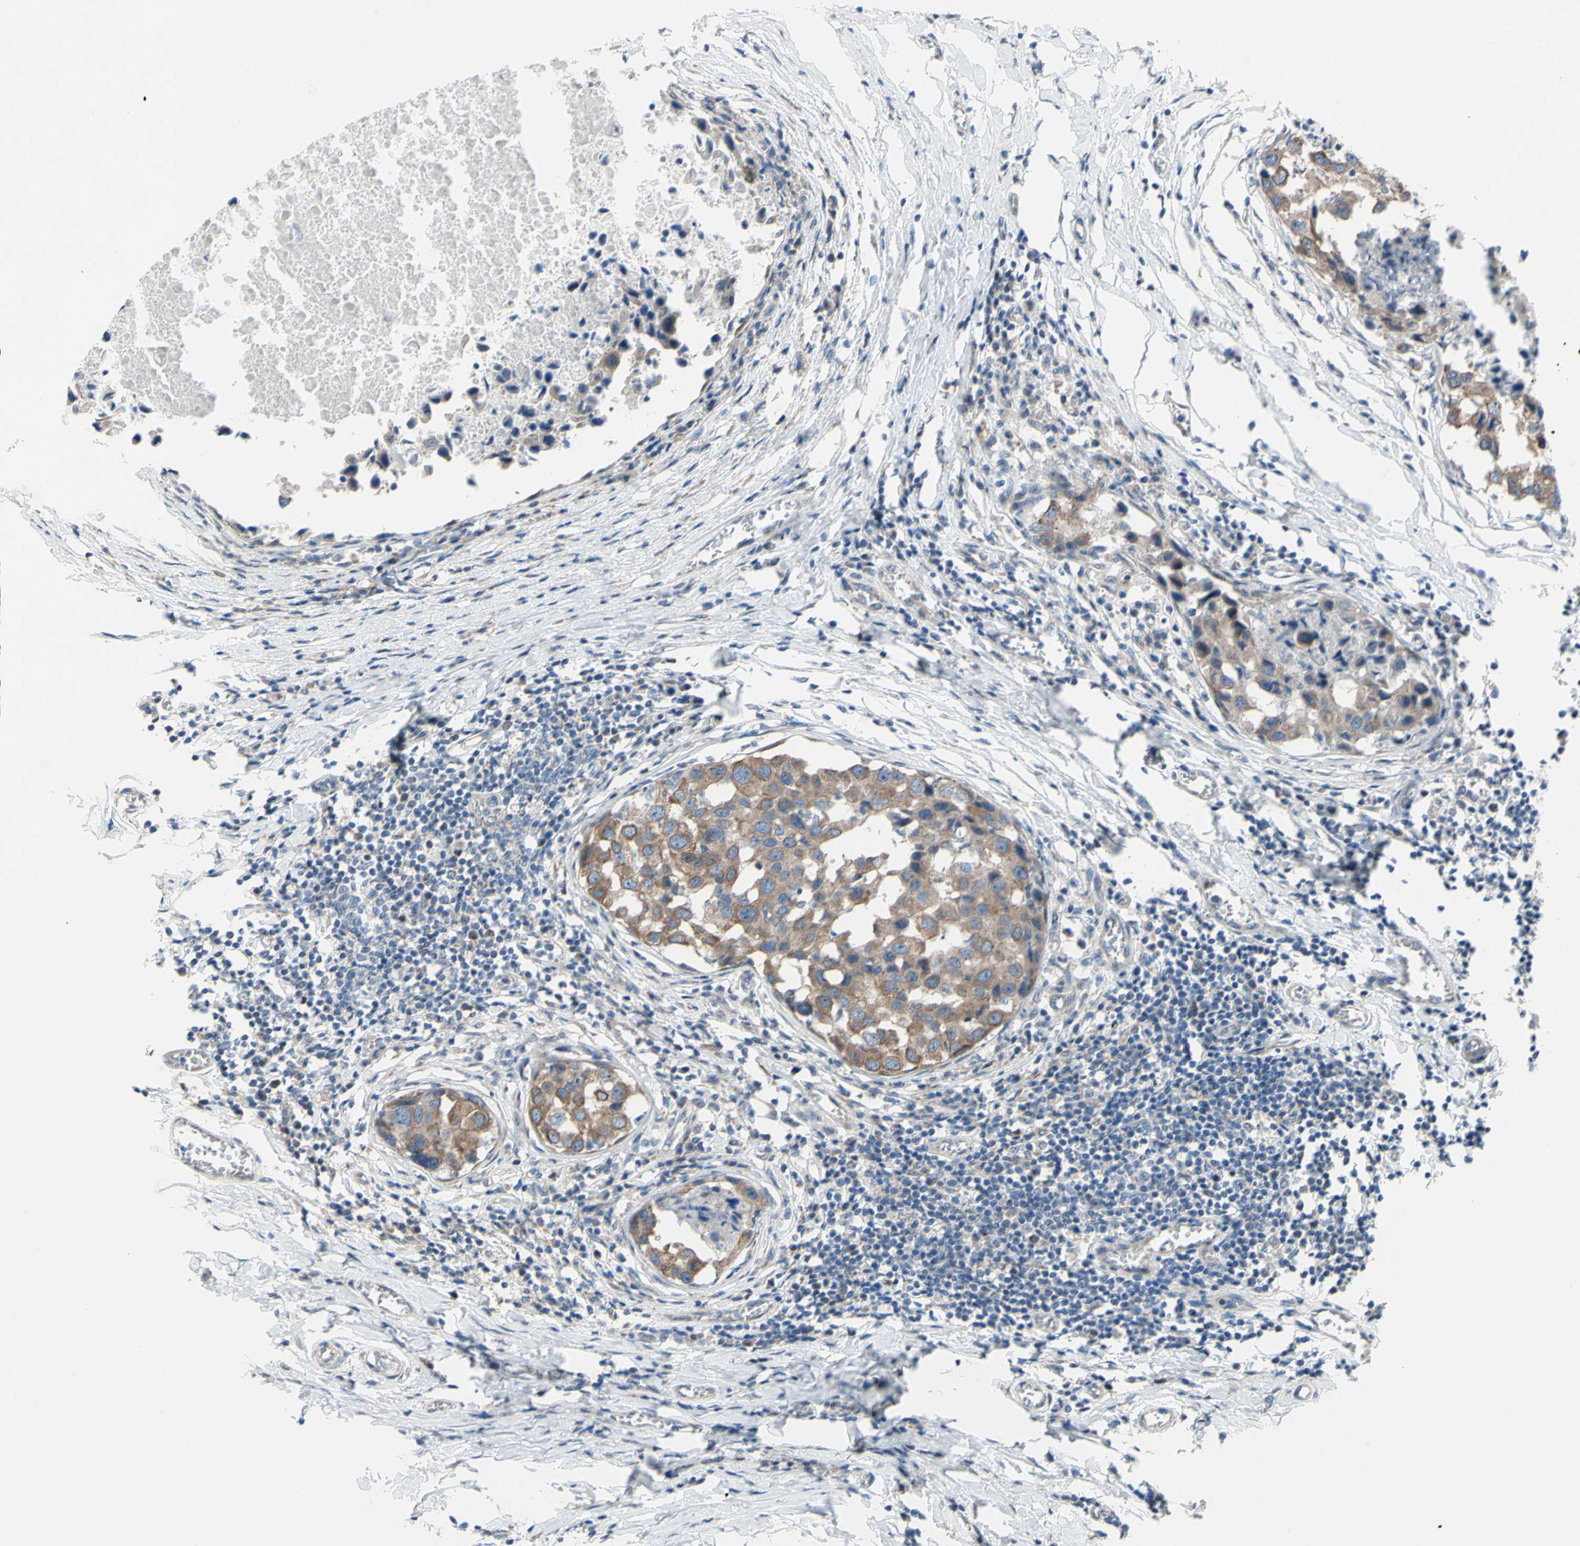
{"staining": {"intensity": "strong", "quantity": ">75%", "location": "cytoplasmic/membranous"}, "tissue": "breast cancer", "cell_type": "Tumor cells", "image_type": "cancer", "snomed": [{"axis": "morphology", "description": "Duct carcinoma"}, {"axis": "topography", "description": "Breast"}], "caption": "Immunohistochemical staining of human breast cancer exhibits strong cytoplasmic/membranous protein staining in about >75% of tumor cells.", "gene": "GRAMD2B", "patient": {"sex": "female", "age": 27}}